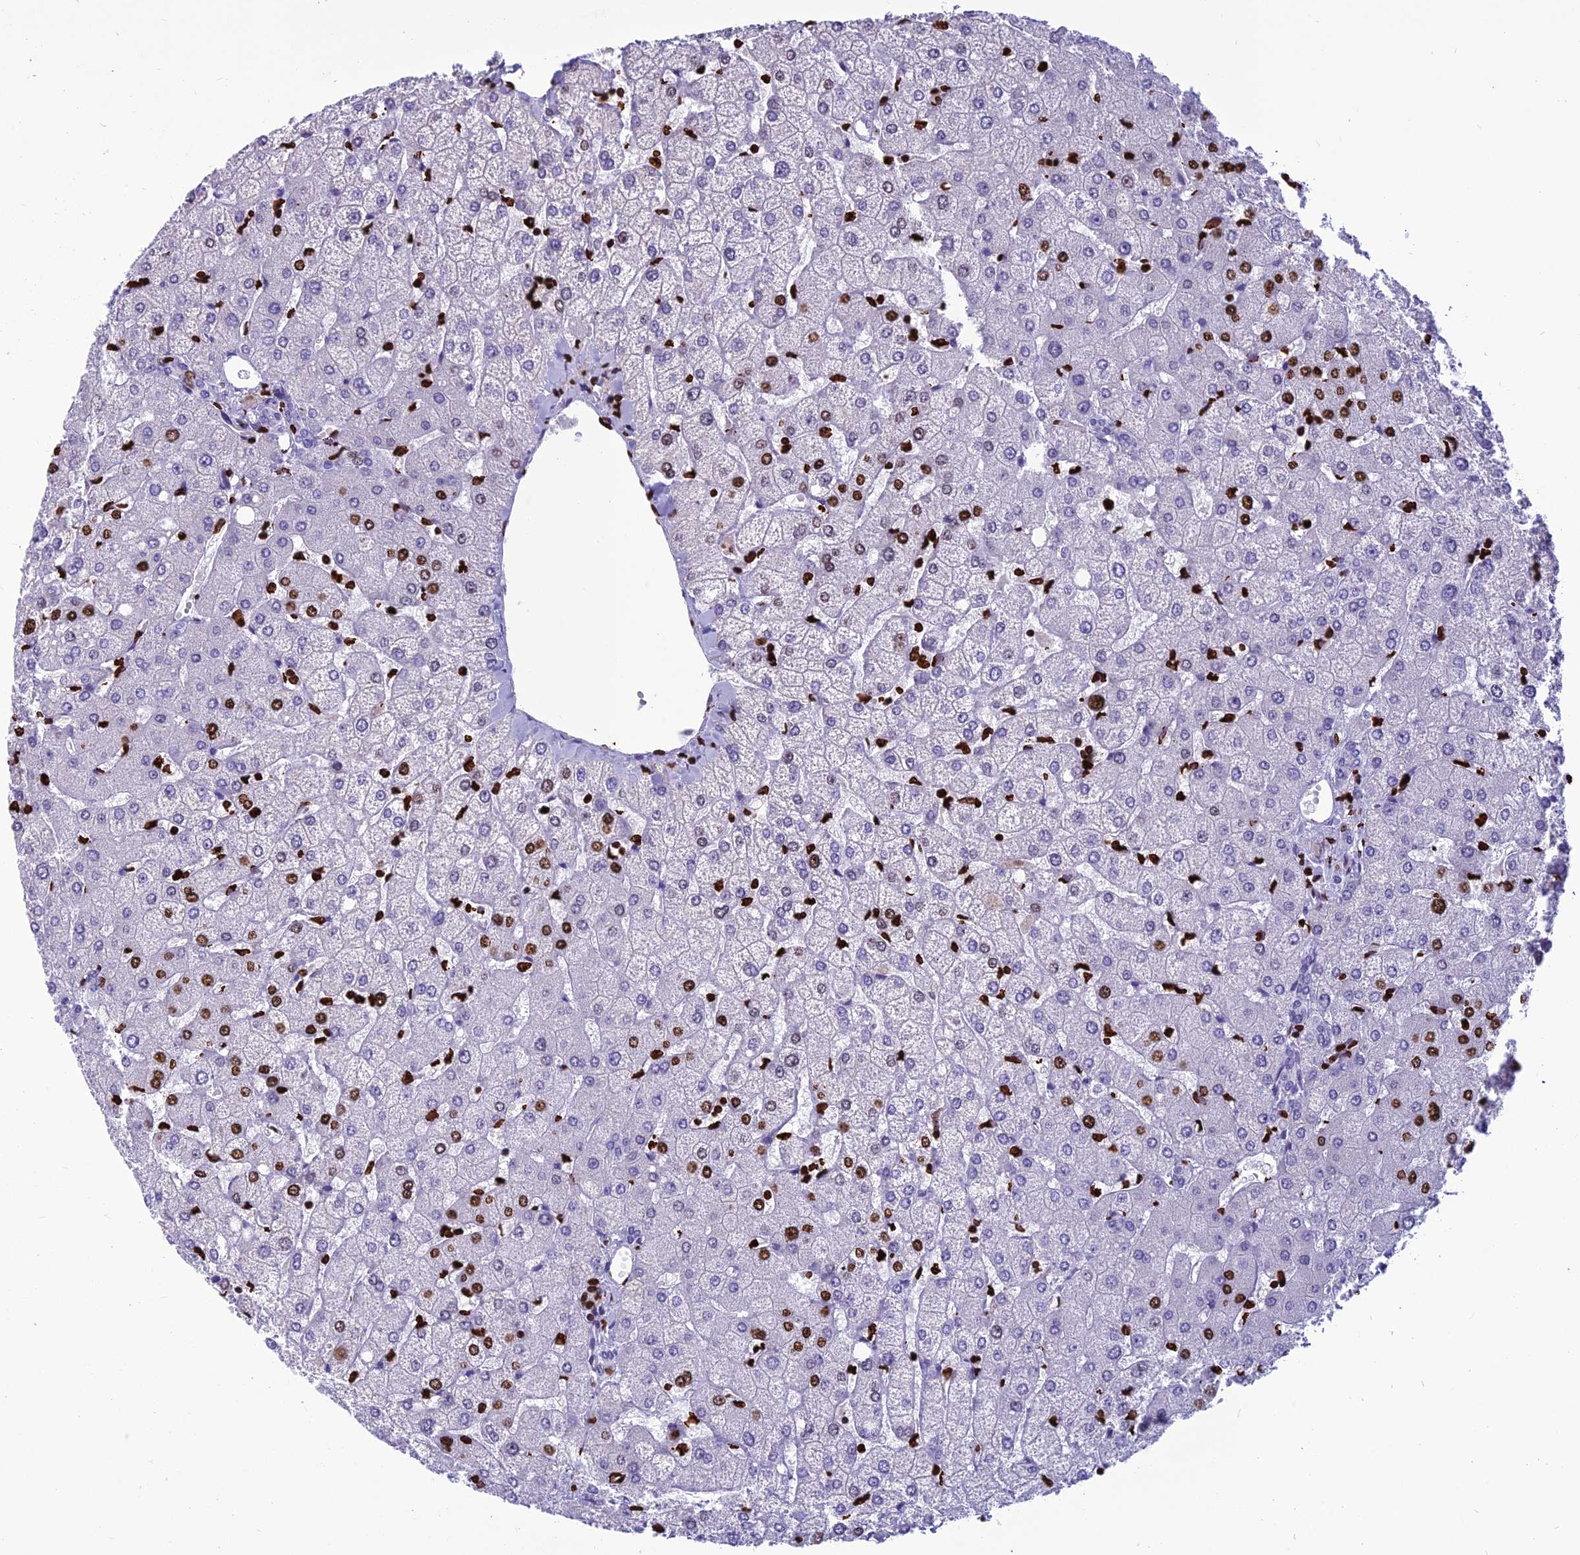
{"staining": {"intensity": "negative", "quantity": "none", "location": "none"}, "tissue": "liver", "cell_type": "Cholangiocytes", "image_type": "normal", "snomed": [{"axis": "morphology", "description": "Normal tissue, NOS"}, {"axis": "topography", "description": "Liver"}], "caption": "High power microscopy photomicrograph of an immunohistochemistry (IHC) histopathology image of normal liver, revealing no significant expression in cholangiocytes.", "gene": "AKAP17A", "patient": {"sex": "female", "age": 54}}